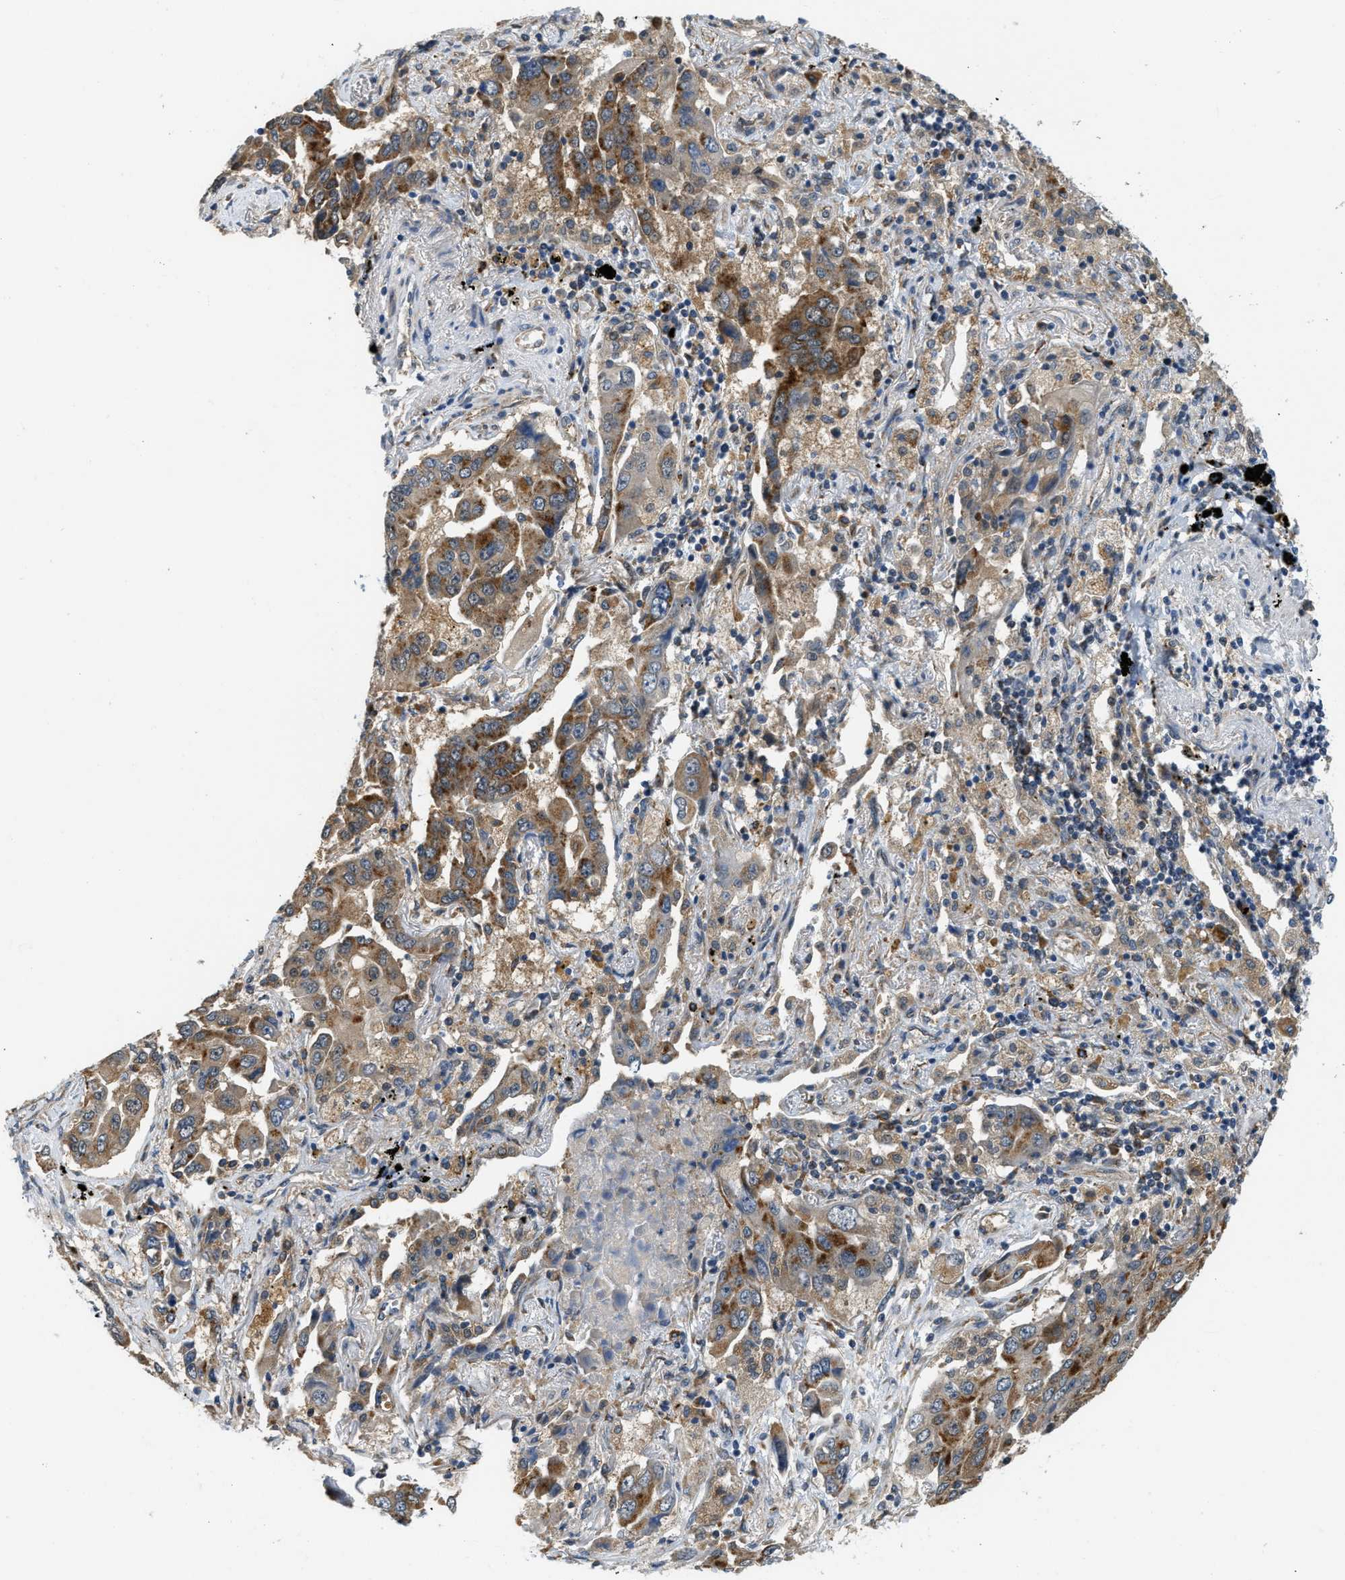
{"staining": {"intensity": "moderate", "quantity": ">75%", "location": "cytoplasmic/membranous"}, "tissue": "lung cancer", "cell_type": "Tumor cells", "image_type": "cancer", "snomed": [{"axis": "morphology", "description": "Adenocarcinoma, NOS"}, {"axis": "topography", "description": "Lung"}], "caption": "A high-resolution photomicrograph shows immunohistochemistry (IHC) staining of adenocarcinoma (lung), which shows moderate cytoplasmic/membranous positivity in about >75% of tumor cells.", "gene": "STARD3NL", "patient": {"sex": "female", "age": 65}}